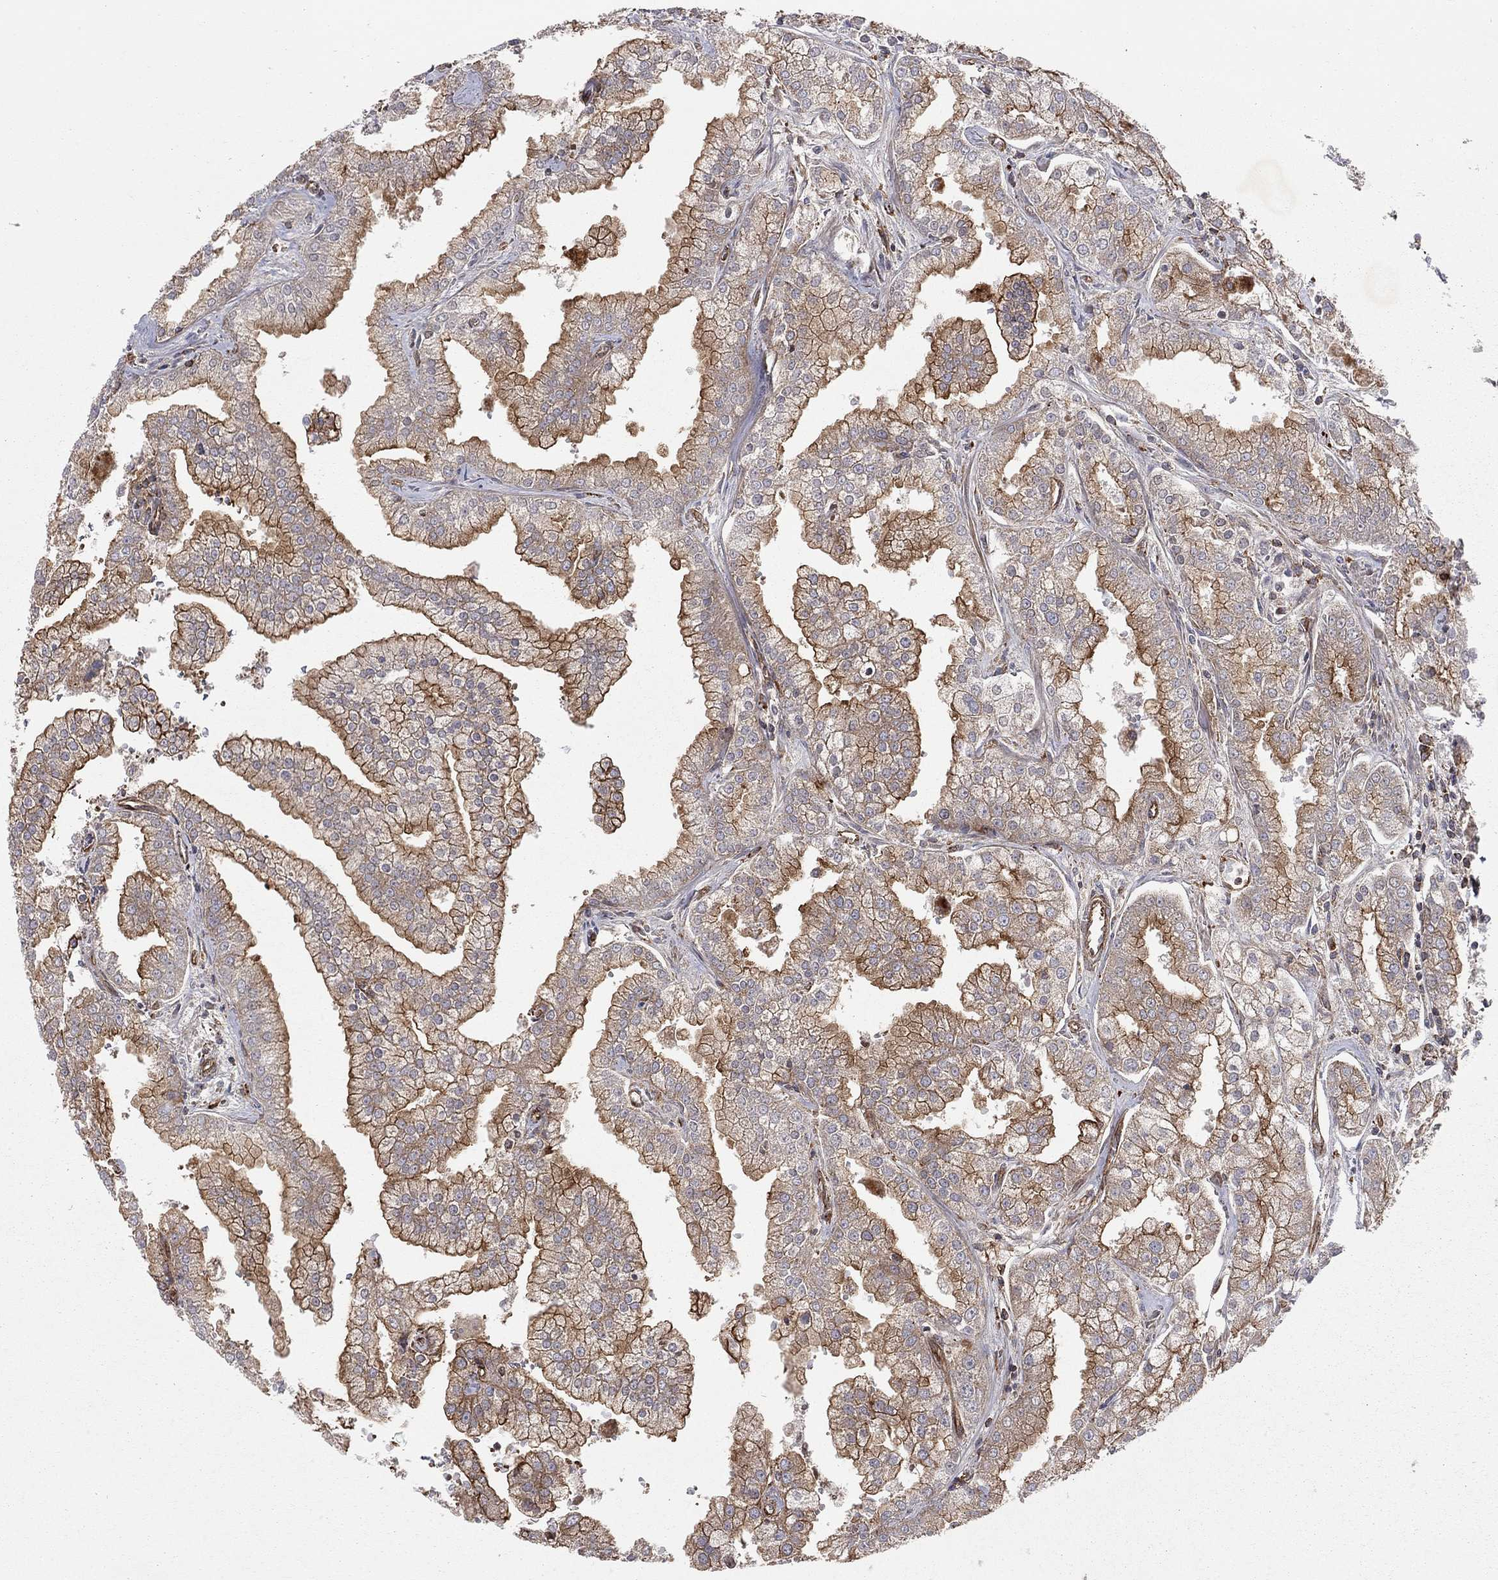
{"staining": {"intensity": "strong", "quantity": "25%-75%", "location": "cytoplasmic/membranous"}, "tissue": "prostate cancer", "cell_type": "Tumor cells", "image_type": "cancer", "snomed": [{"axis": "morphology", "description": "Adenocarcinoma, NOS"}, {"axis": "topography", "description": "Prostate"}], "caption": "Immunohistochemistry (IHC) micrograph of neoplastic tissue: prostate cancer (adenocarcinoma) stained using immunohistochemistry (IHC) shows high levels of strong protein expression localized specifically in the cytoplasmic/membranous of tumor cells, appearing as a cytoplasmic/membranous brown color.", "gene": "RASEF", "patient": {"sex": "male", "age": 70}}